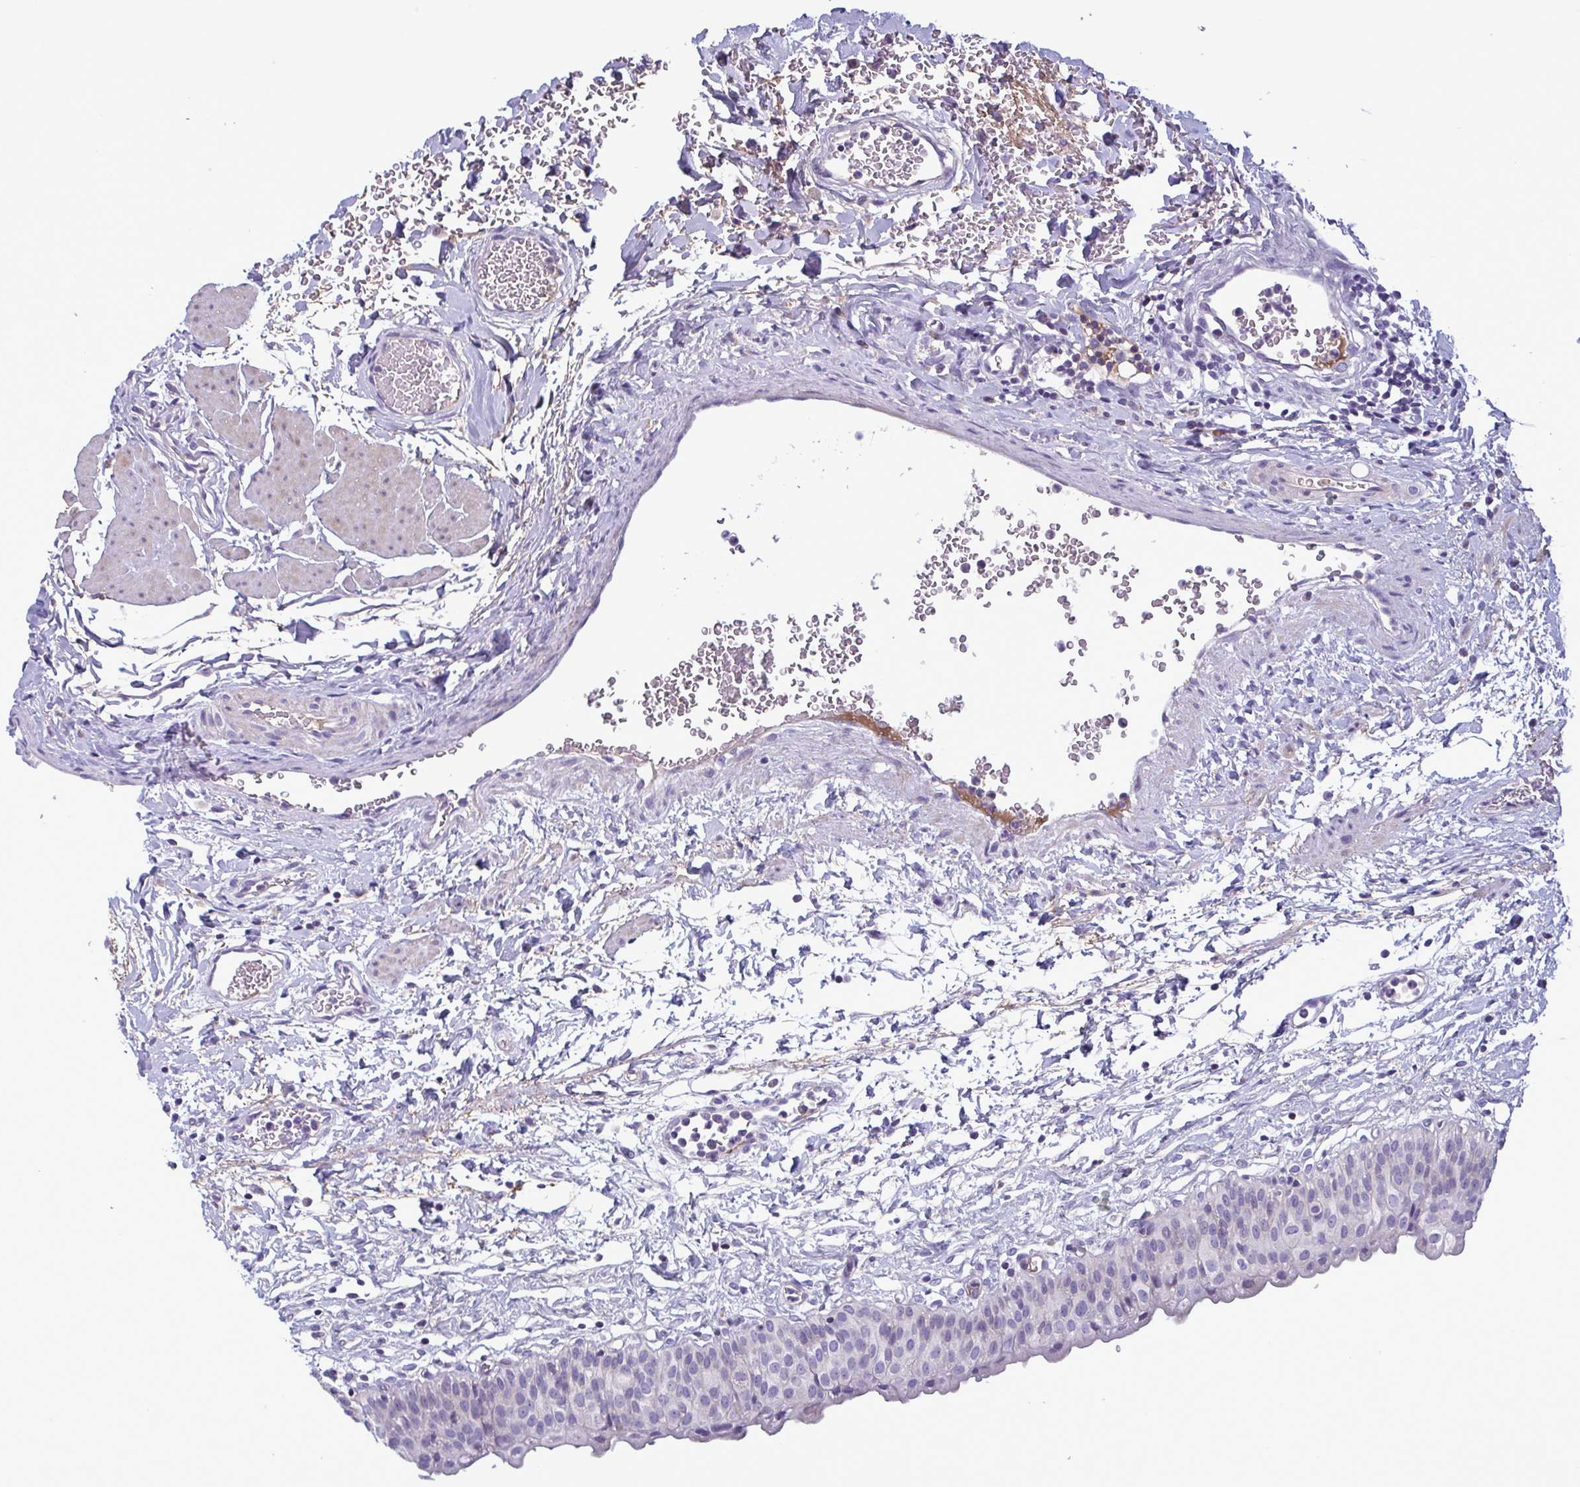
{"staining": {"intensity": "negative", "quantity": "none", "location": "none"}, "tissue": "urinary bladder", "cell_type": "Urothelial cells", "image_type": "normal", "snomed": [{"axis": "morphology", "description": "Normal tissue, NOS"}, {"axis": "topography", "description": "Urinary bladder"}], "caption": "The image reveals no significant staining in urothelial cells of urinary bladder. The staining is performed using DAB (3,3'-diaminobenzidine) brown chromogen with nuclei counter-stained in using hematoxylin.", "gene": "F13B", "patient": {"sex": "male", "age": 55}}